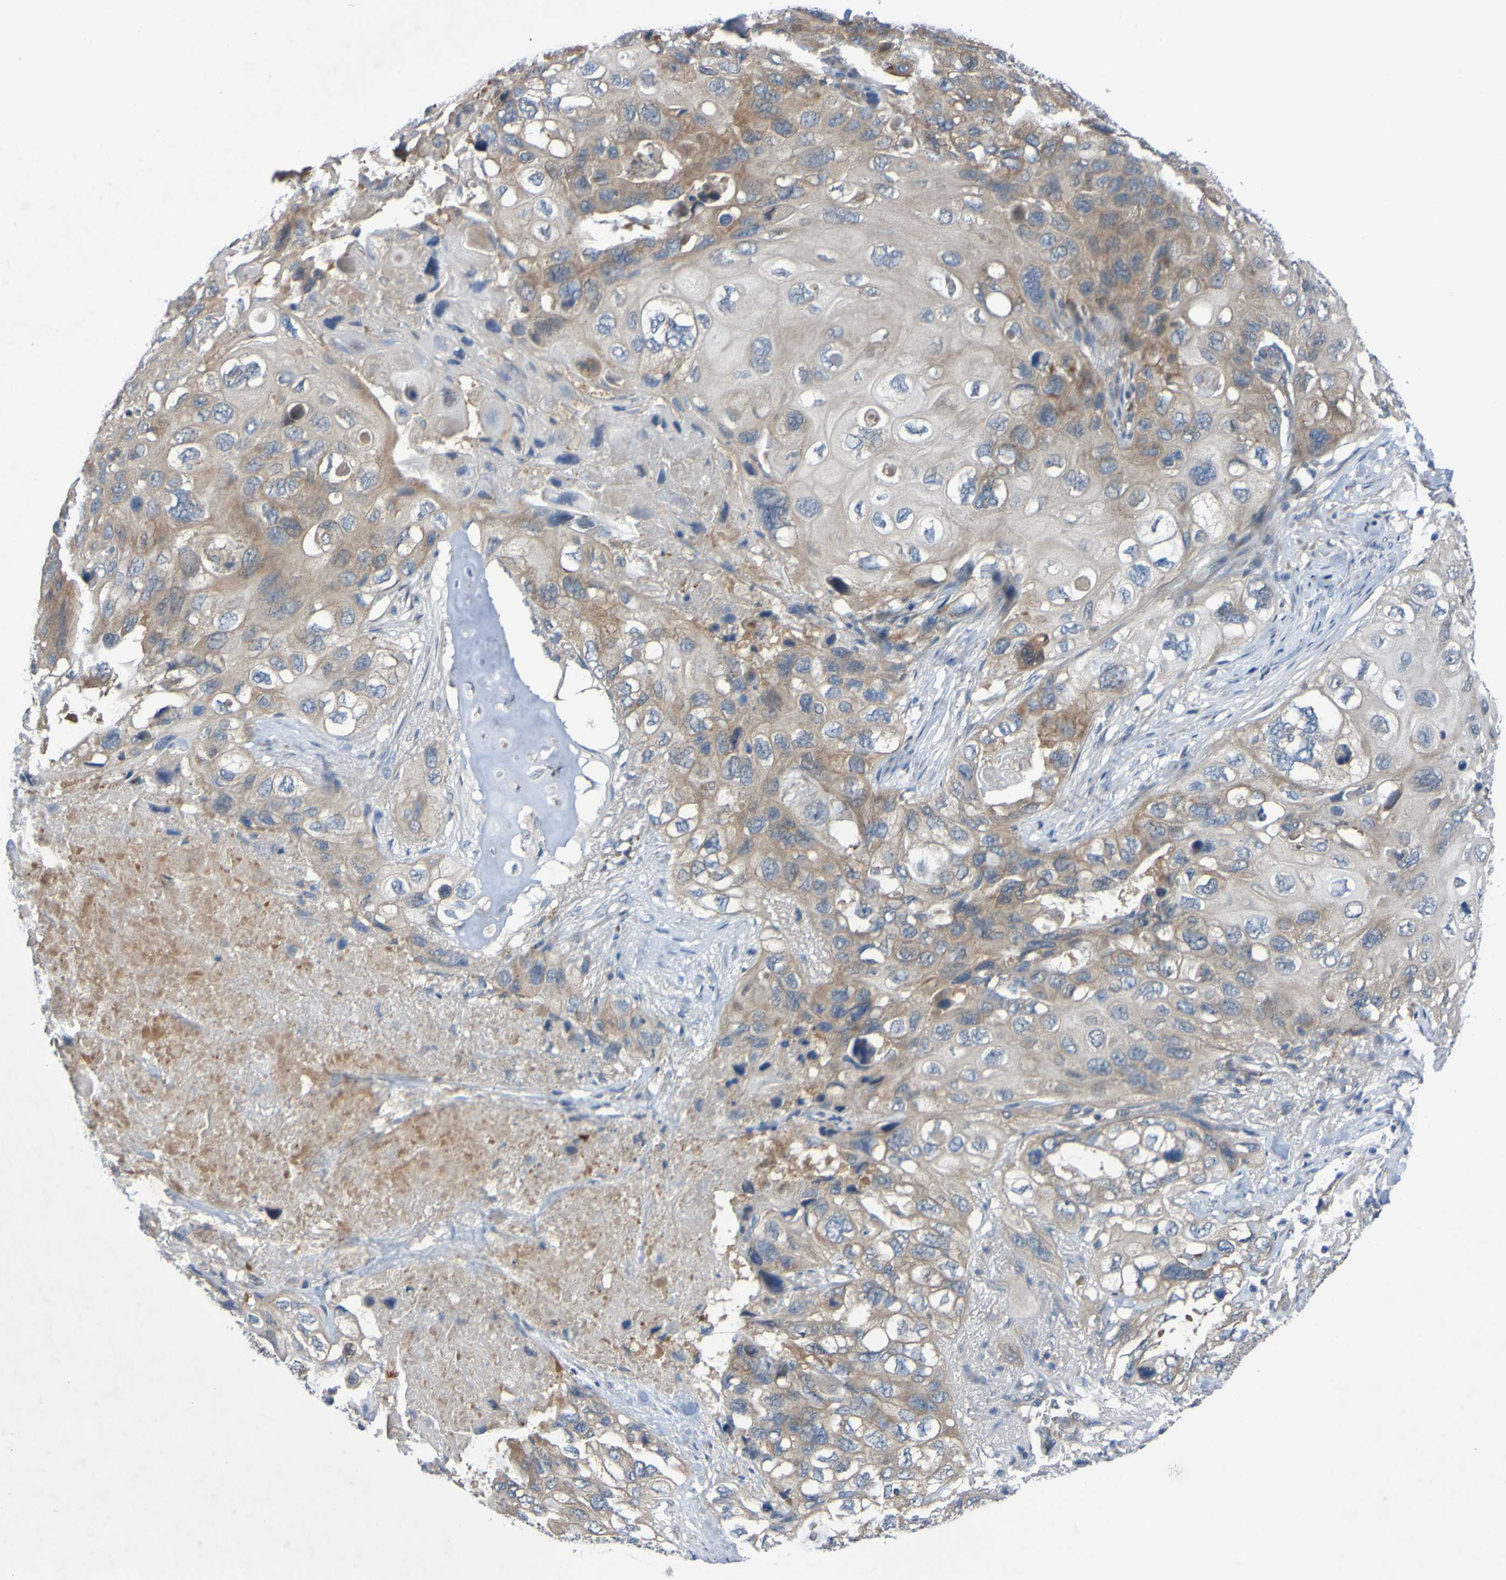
{"staining": {"intensity": "moderate", "quantity": ">75%", "location": "cytoplasmic/membranous"}, "tissue": "lung cancer", "cell_type": "Tumor cells", "image_type": "cancer", "snomed": [{"axis": "morphology", "description": "Squamous cell carcinoma, NOS"}, {"axis": "topography", "description": "Lung"}], "caption": "A brown stain labels moderate cytoplasmic/membranous staining of a protein in lung squamous cell carcinoma tumor cells.", "gene": "SDK1", "patient": {"sex": "female", "age": 73}}